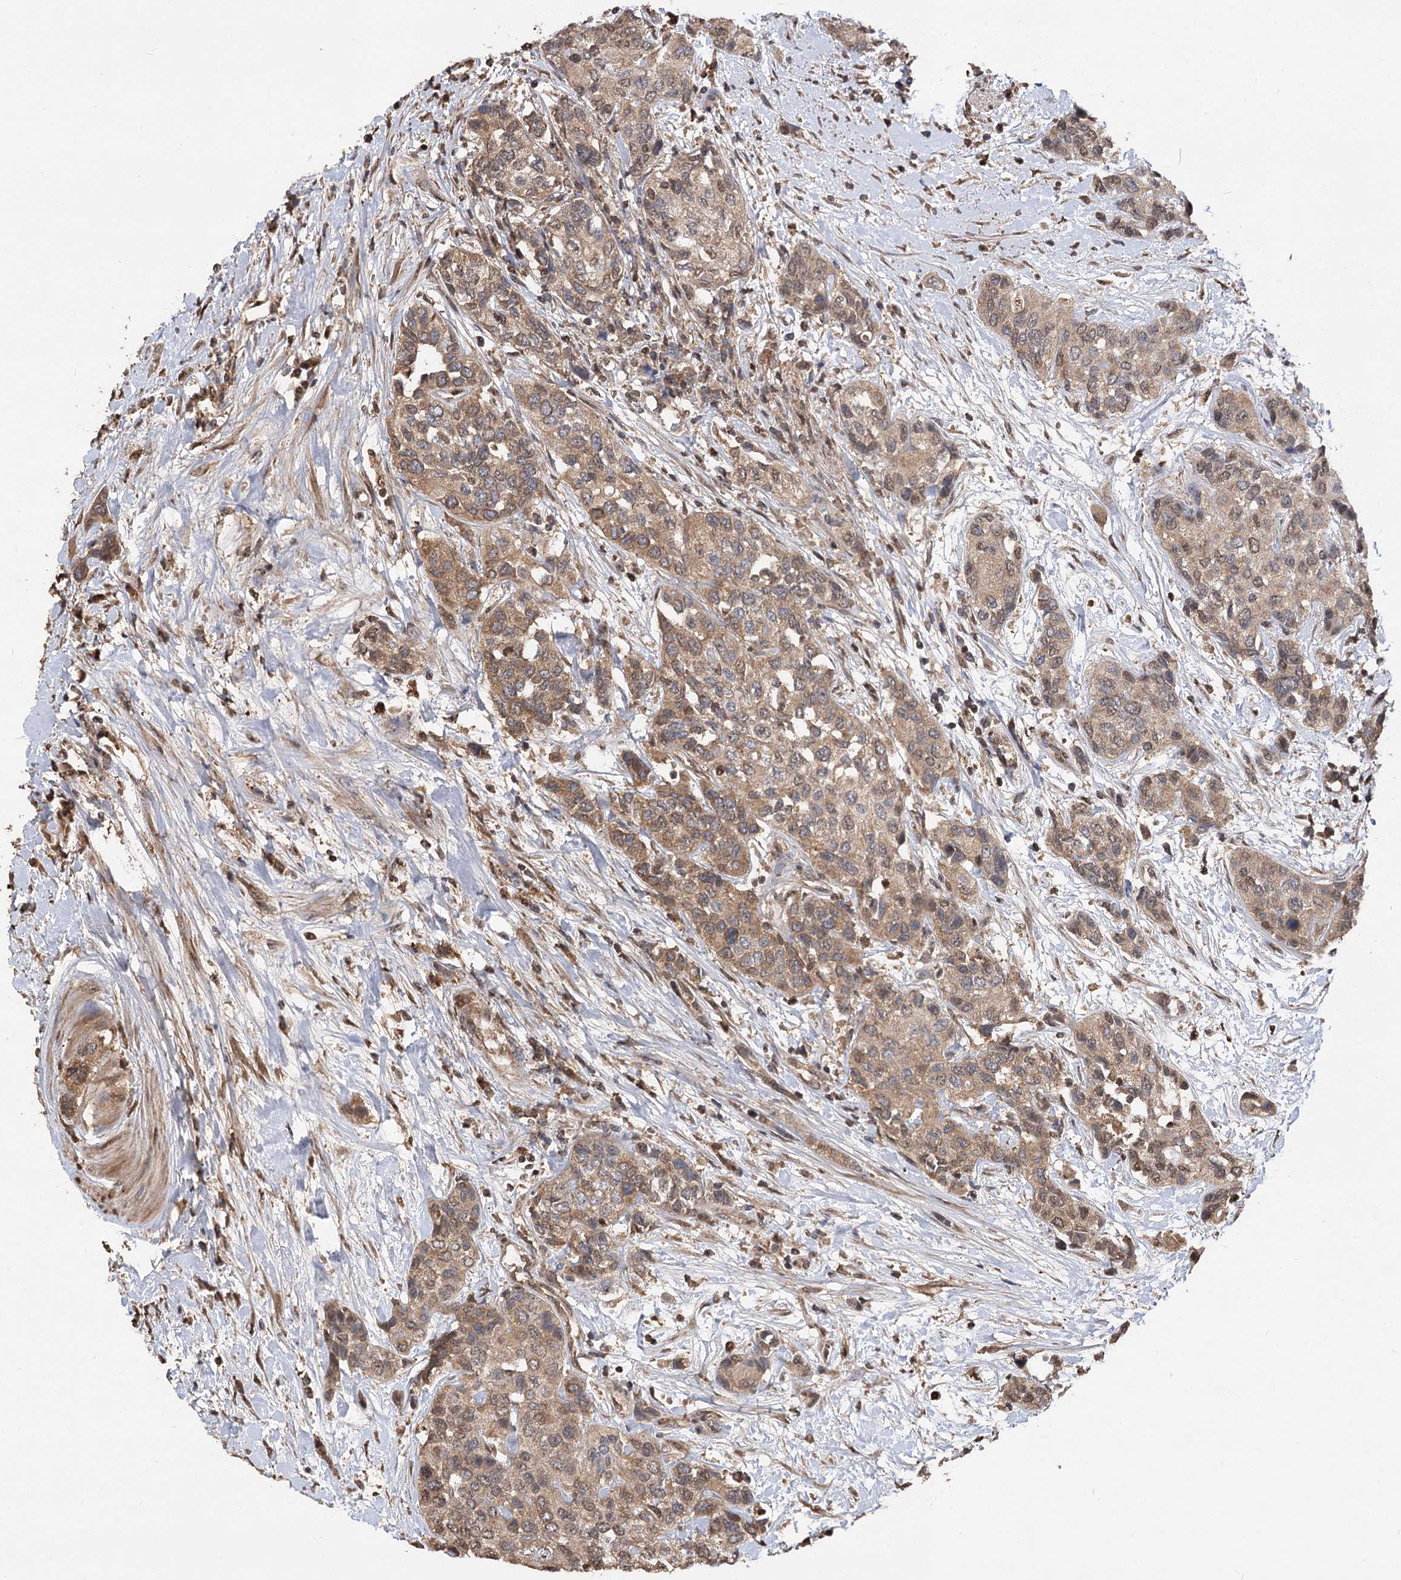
{"staining": {"intensity": "moderate", "quantity": ">75%", "location": "cytoplasmic/membranous"}, "tissue": "urothelial cancer", "cell_type": "Tumor cells", "image_type": "cancer", "snomed": [{"axis": "morphology", "description": "Normal tissue, NOS"}, {"axis": "morphology", "description": "Urothelial carcinoma, High grade"}, {"axis": "topography", "description": "Vascular tissue"}, {"axis": "topography", "description": "Urinary bladder"}], "caption": "Immunohistochemical staining of human urothelial cancer shows moderate cytoplasmic/membranous protein staining in about >75% of tumor cells. (DAB IHC with brightfield microscopy, high magnification).", "gene": "ARL13A", "patient": {"sex": "female", "age": 56}}